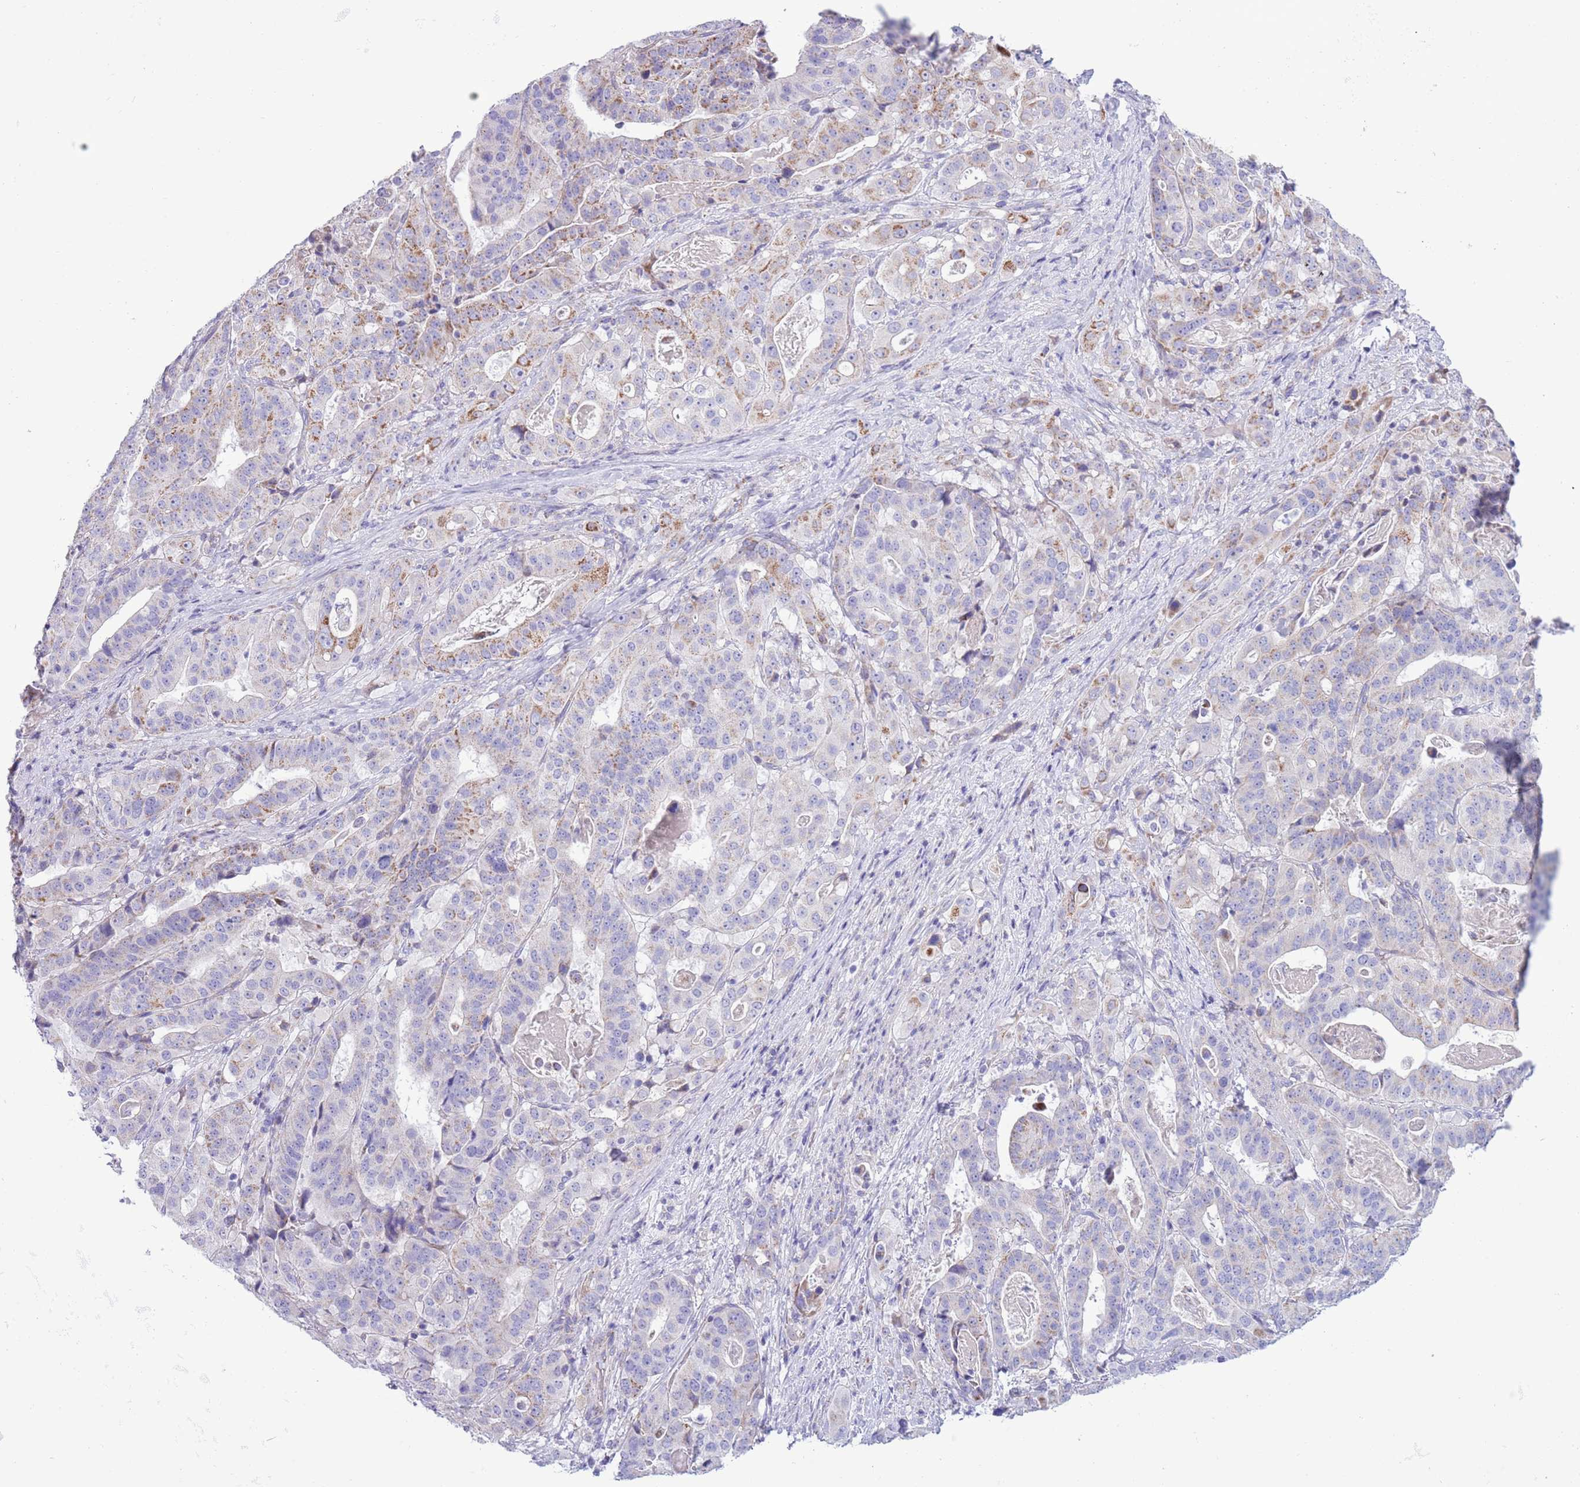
{"staining": {"intensity": "moderate", "quantity": "<25%", "location": "cytoplasmic/membranous"}, "tissue": "stomach cancer", "cell_type": "Tumor cells", "image_type": "cancer", "snomed": [{"axis": "morphology", "description": "Adenocarcinoma, NOS"}, {"axis": "topography", "description": "Stomach"}], "caption": "Human stomach cancer stained with a brown dye reveals moderate cytoplasmic/membranous positive positivity in about <25% of tumor cells.", "gene": "MOCOS", "patient": {"sex": "male", "age": 48}}